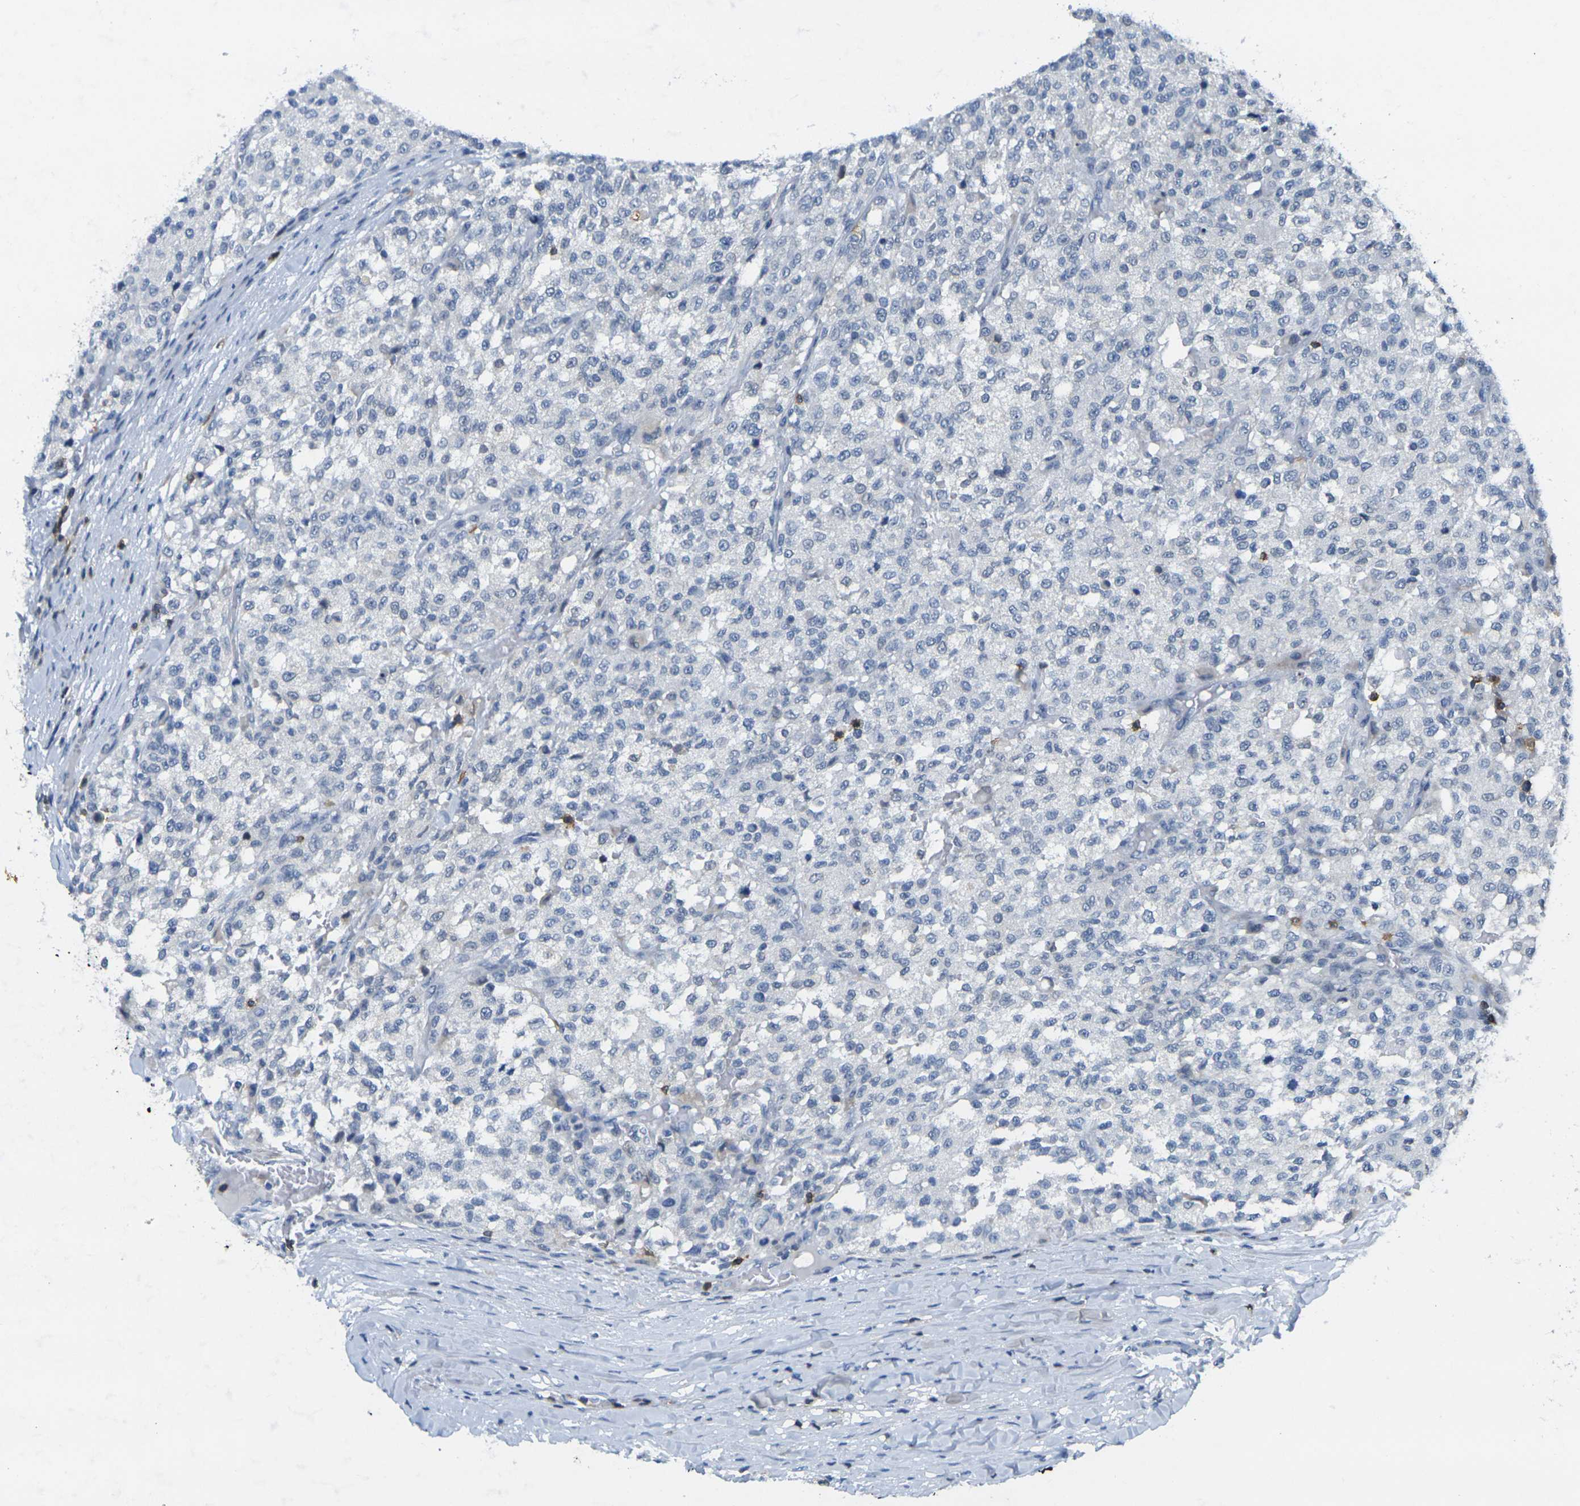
{"staining": {"intensity": "negative", "quantity": "none", "location": "none"}, "tissue": "testis cancer", "cell_type": "Tumor cells", "image_type": "cancer", "snomed": [{"axis": "morphology", "description": "Seminoma, NOS"}, {"axis": "topography", "description": "Testis"}], "caption": "A histopathology image of human testis cancer is negative for staining in tumor cells.", "gene": "CD3D", "patient": {"sex": "male", "age": 59}}